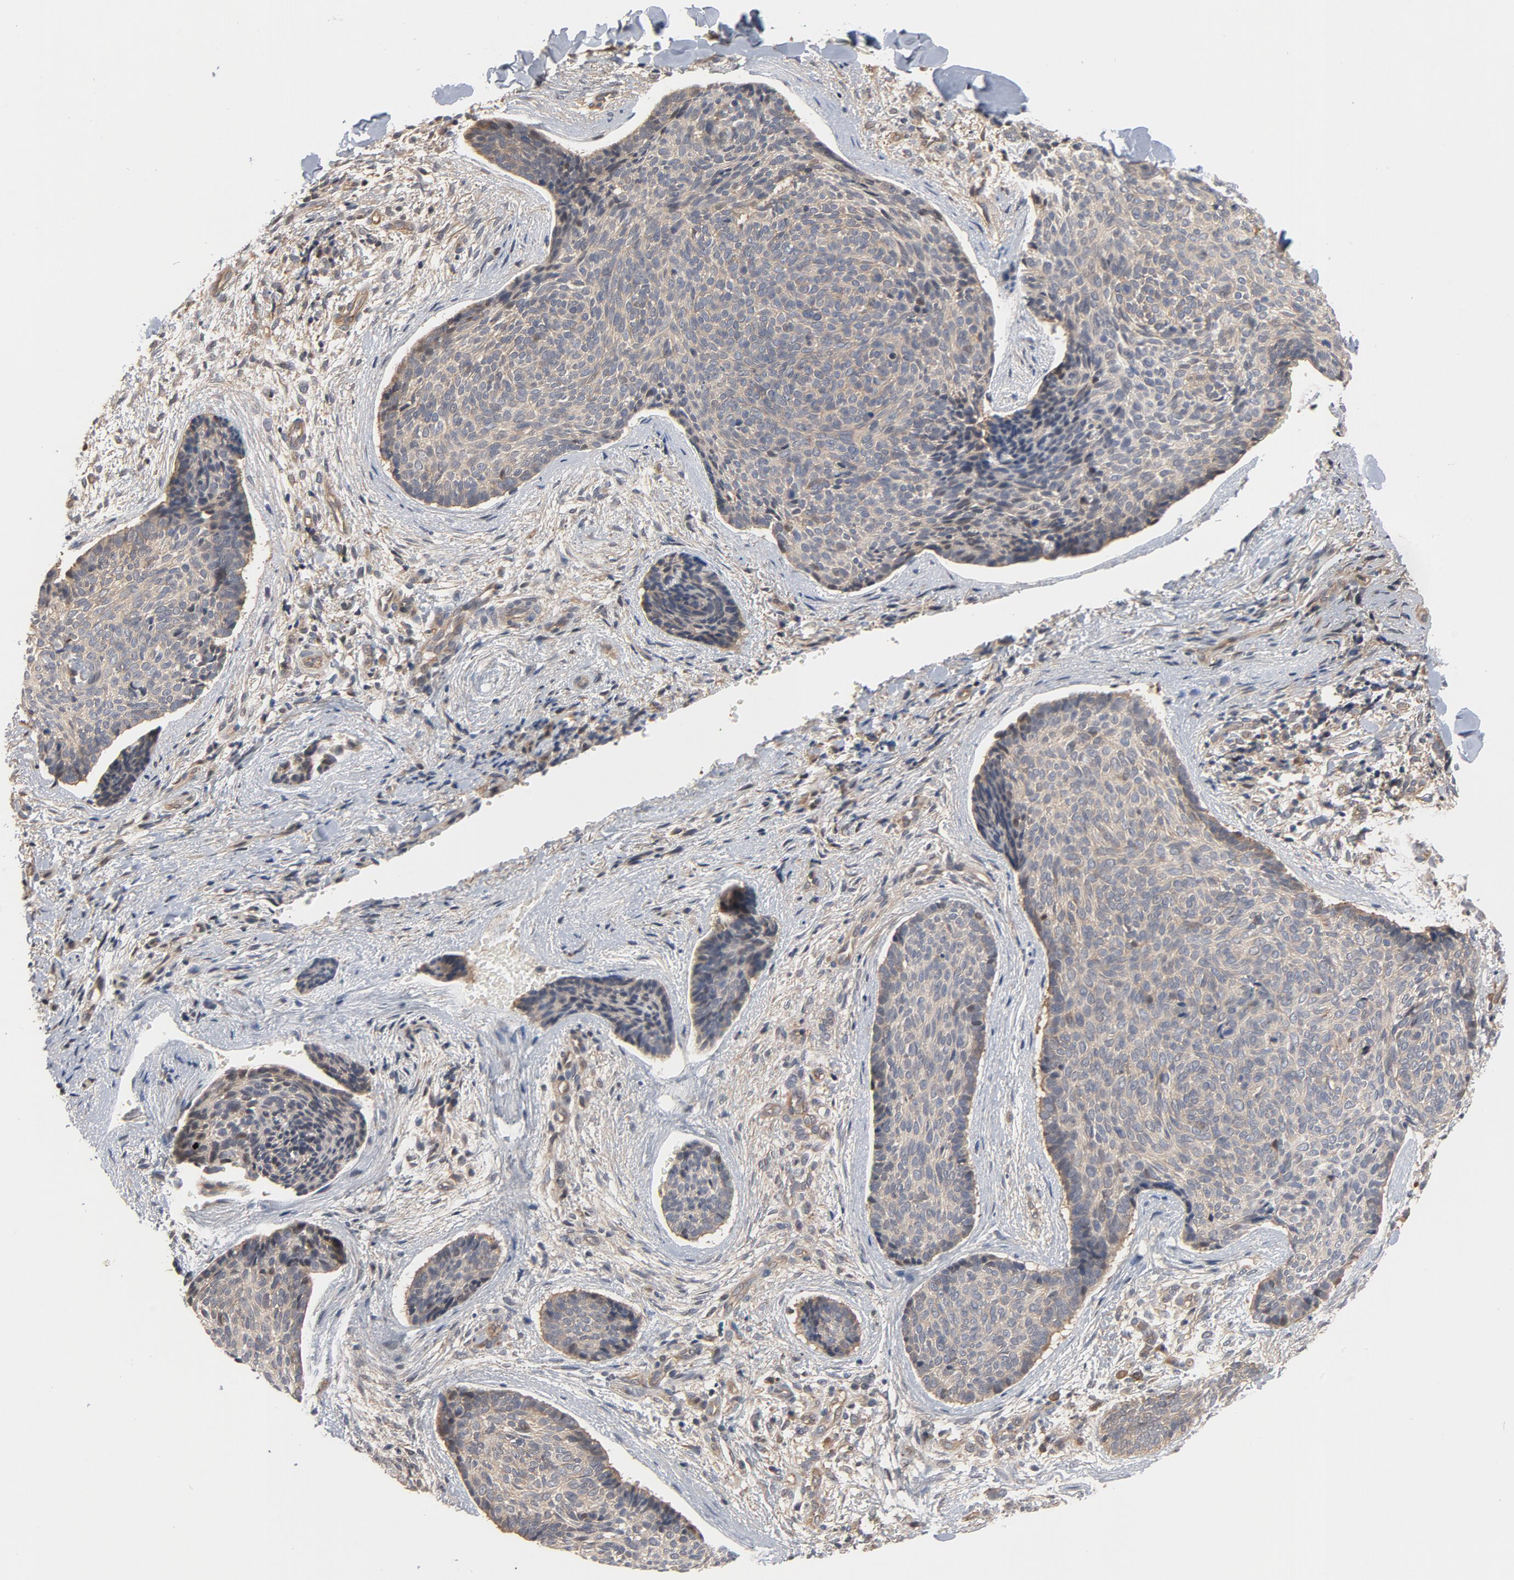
{"staining": {"intensity": "negative", "quantity": "none", "location": "none"}, "tissue": "skin cancer", "cell_type": "Tumor cells", "image_type": "cancer", "snomed": [{"axis": "morphology", "description": "Normal tissue, NOS"}, {"axis": "morphology", "description": "Basal cell carcinoma"}, {"axis": "topography", "description": "Skin"}], "caption": "An immunohistochemistry (IHC) photomicrograph of skin basal cell carcinoma is shown. There is no staining in tumor cells of skin basal cell carcinoma.", "gene": "PITPNM2", "patient": {"sex": "female", "age": 57}}